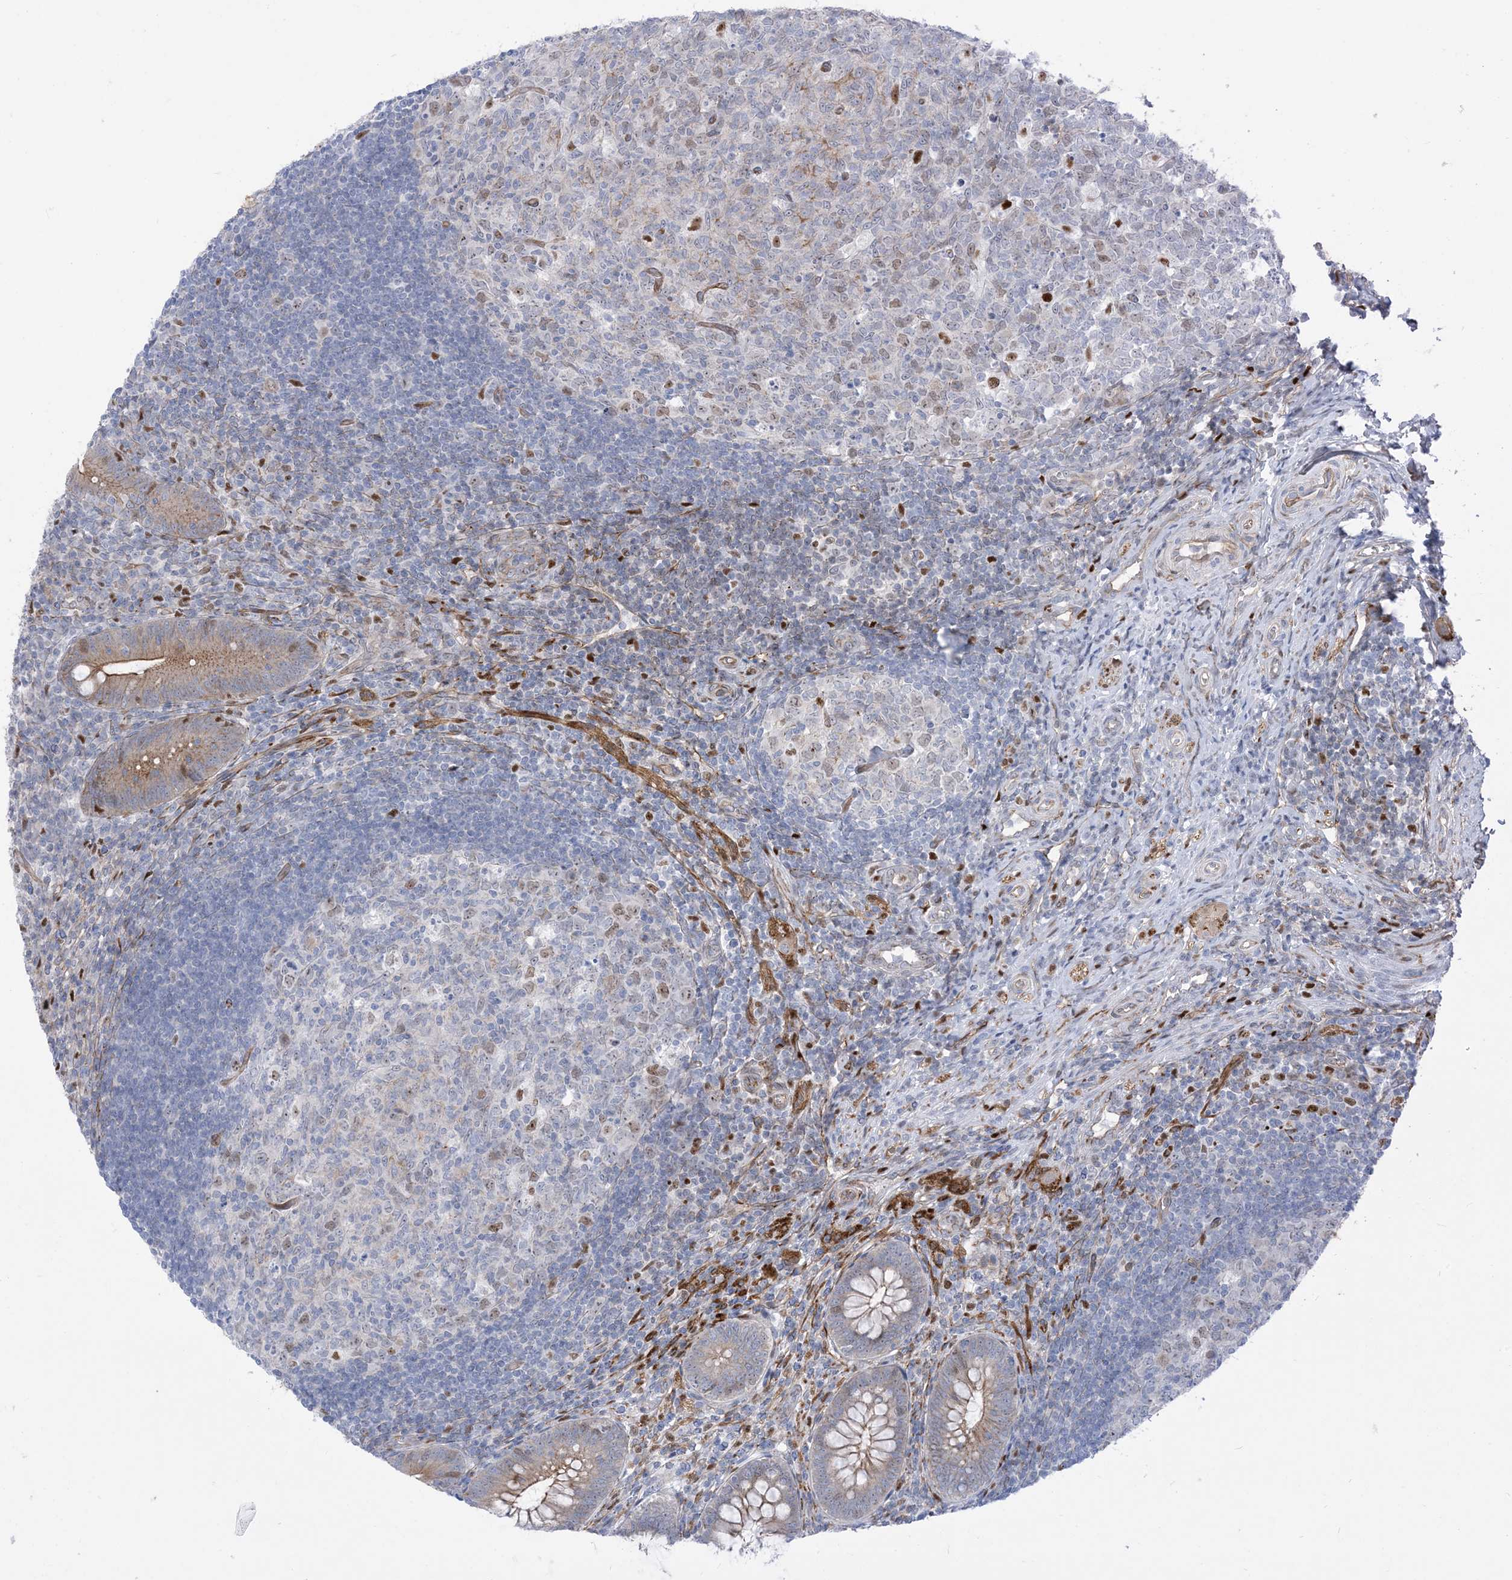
{"staining": {"intensity": "moderate", "quantity": ">75%", "location": "cytoplasmic/membranous,nuclear"}, "tissue": "appendix", "cell_type": "Glandular cells", "image_type": "normal", "snomed": [{"axis": "morphology", "description": "Normal tissue, NOS"}, {"axis": "topography", "description": "Appendix"}], "caption": "IHC image of normal appendix: human appendix stained using immunohistochemistry shows medium levels of moderate protein expression localized specifically in the cytoplasmic/membranous,nuclear of glandular cells, appearing as a cytoplasmic/membranous,nuclear brown color.", "gene": "MARS2", "patient": {"sex": "male", "age": 14}}